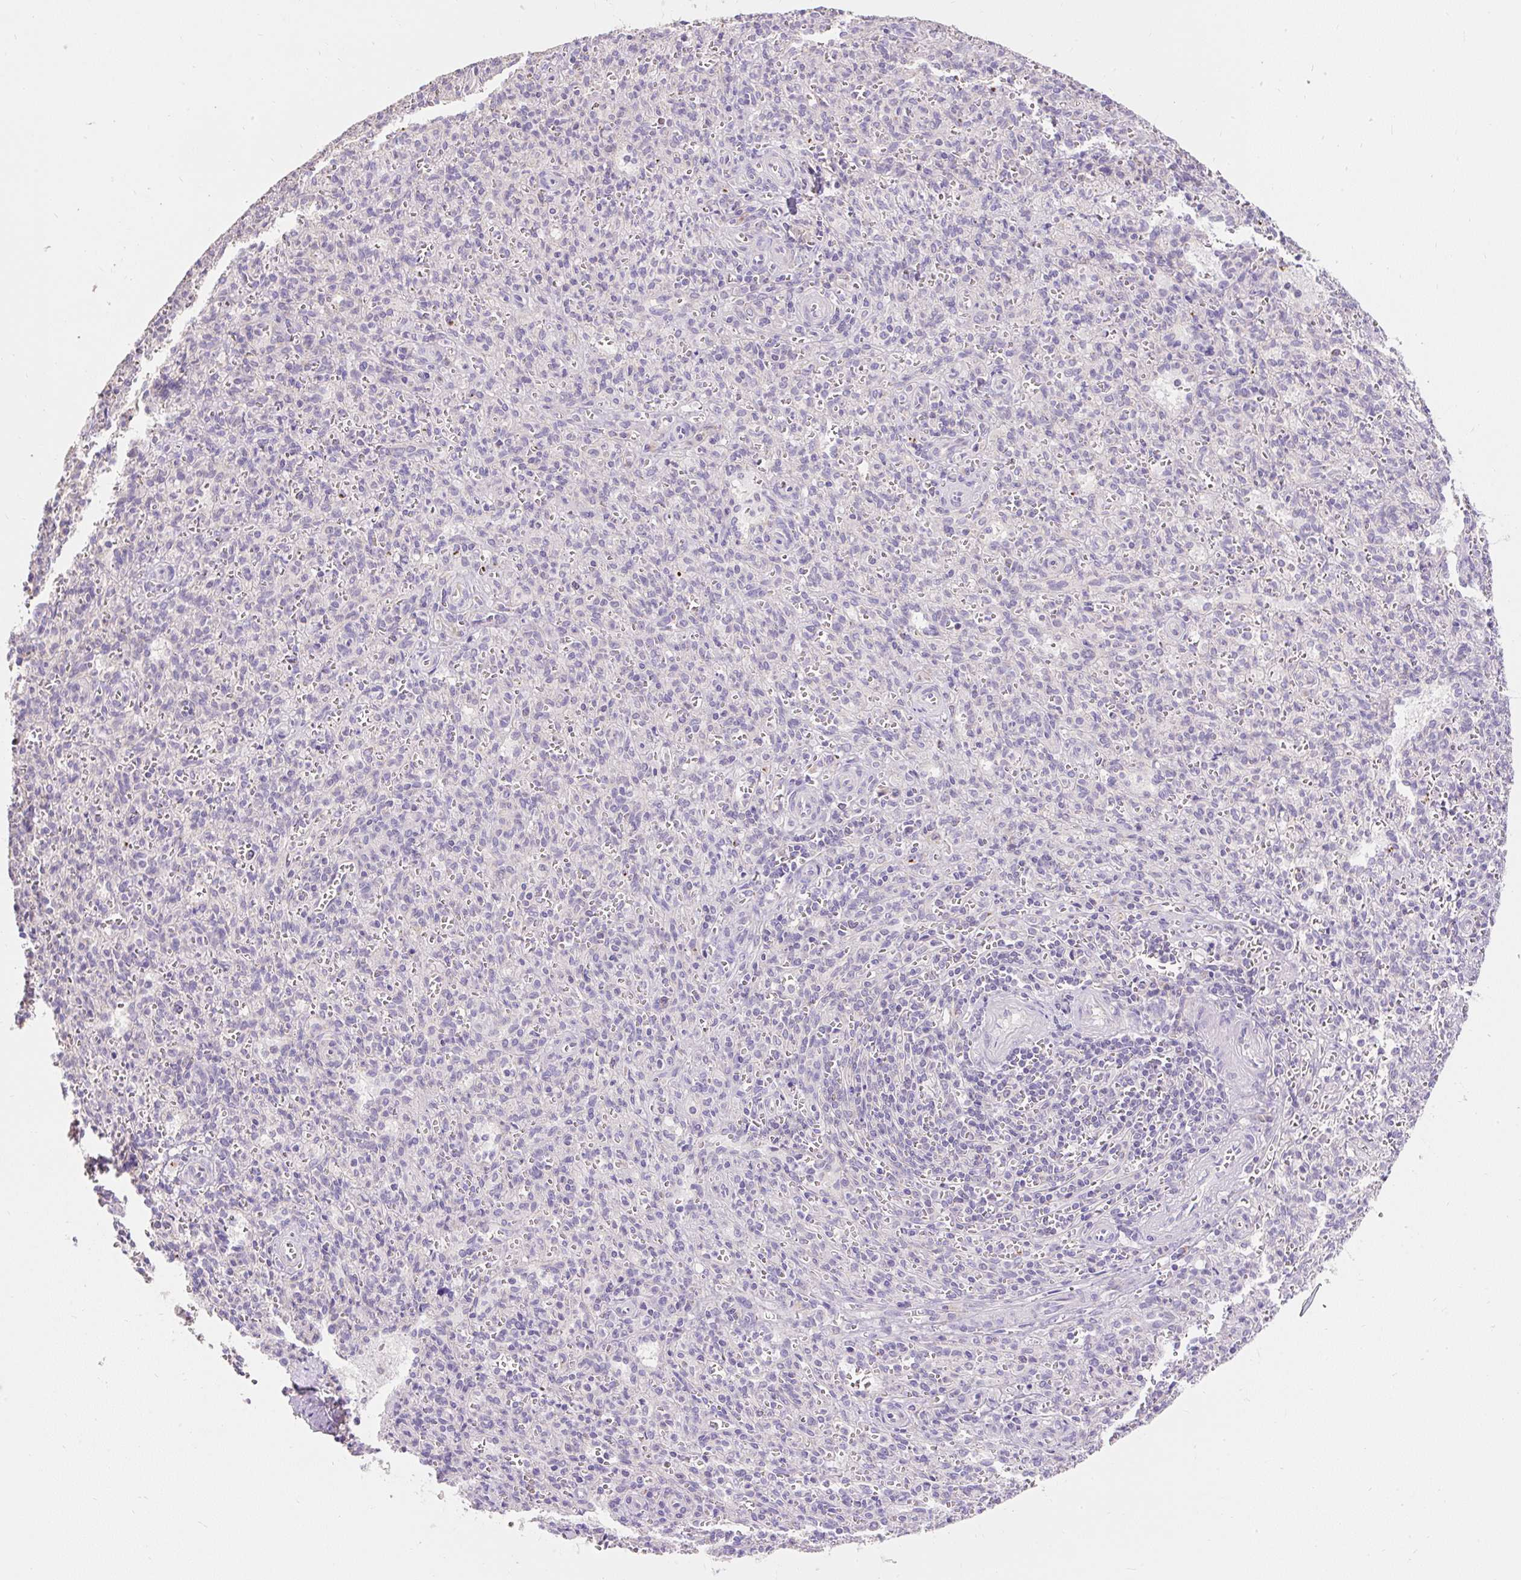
{"staining": {"intensity": "negative", "quantity": "none", "location": "none"}, "tissue": "spleen", "cell_type": "Cells in red pulp", "image_type": "normal", "snomed": [{"axis": "morphology", "description": "Normal tissue, NOS"}, {"axis": "topography", "description": "Spleen"}], "caption": "Spleen stained for a protein using IHC shows no expression cells in red pulp.", "gene": "PMAIP1", "patient": {"sex": "female", "age": 26}}